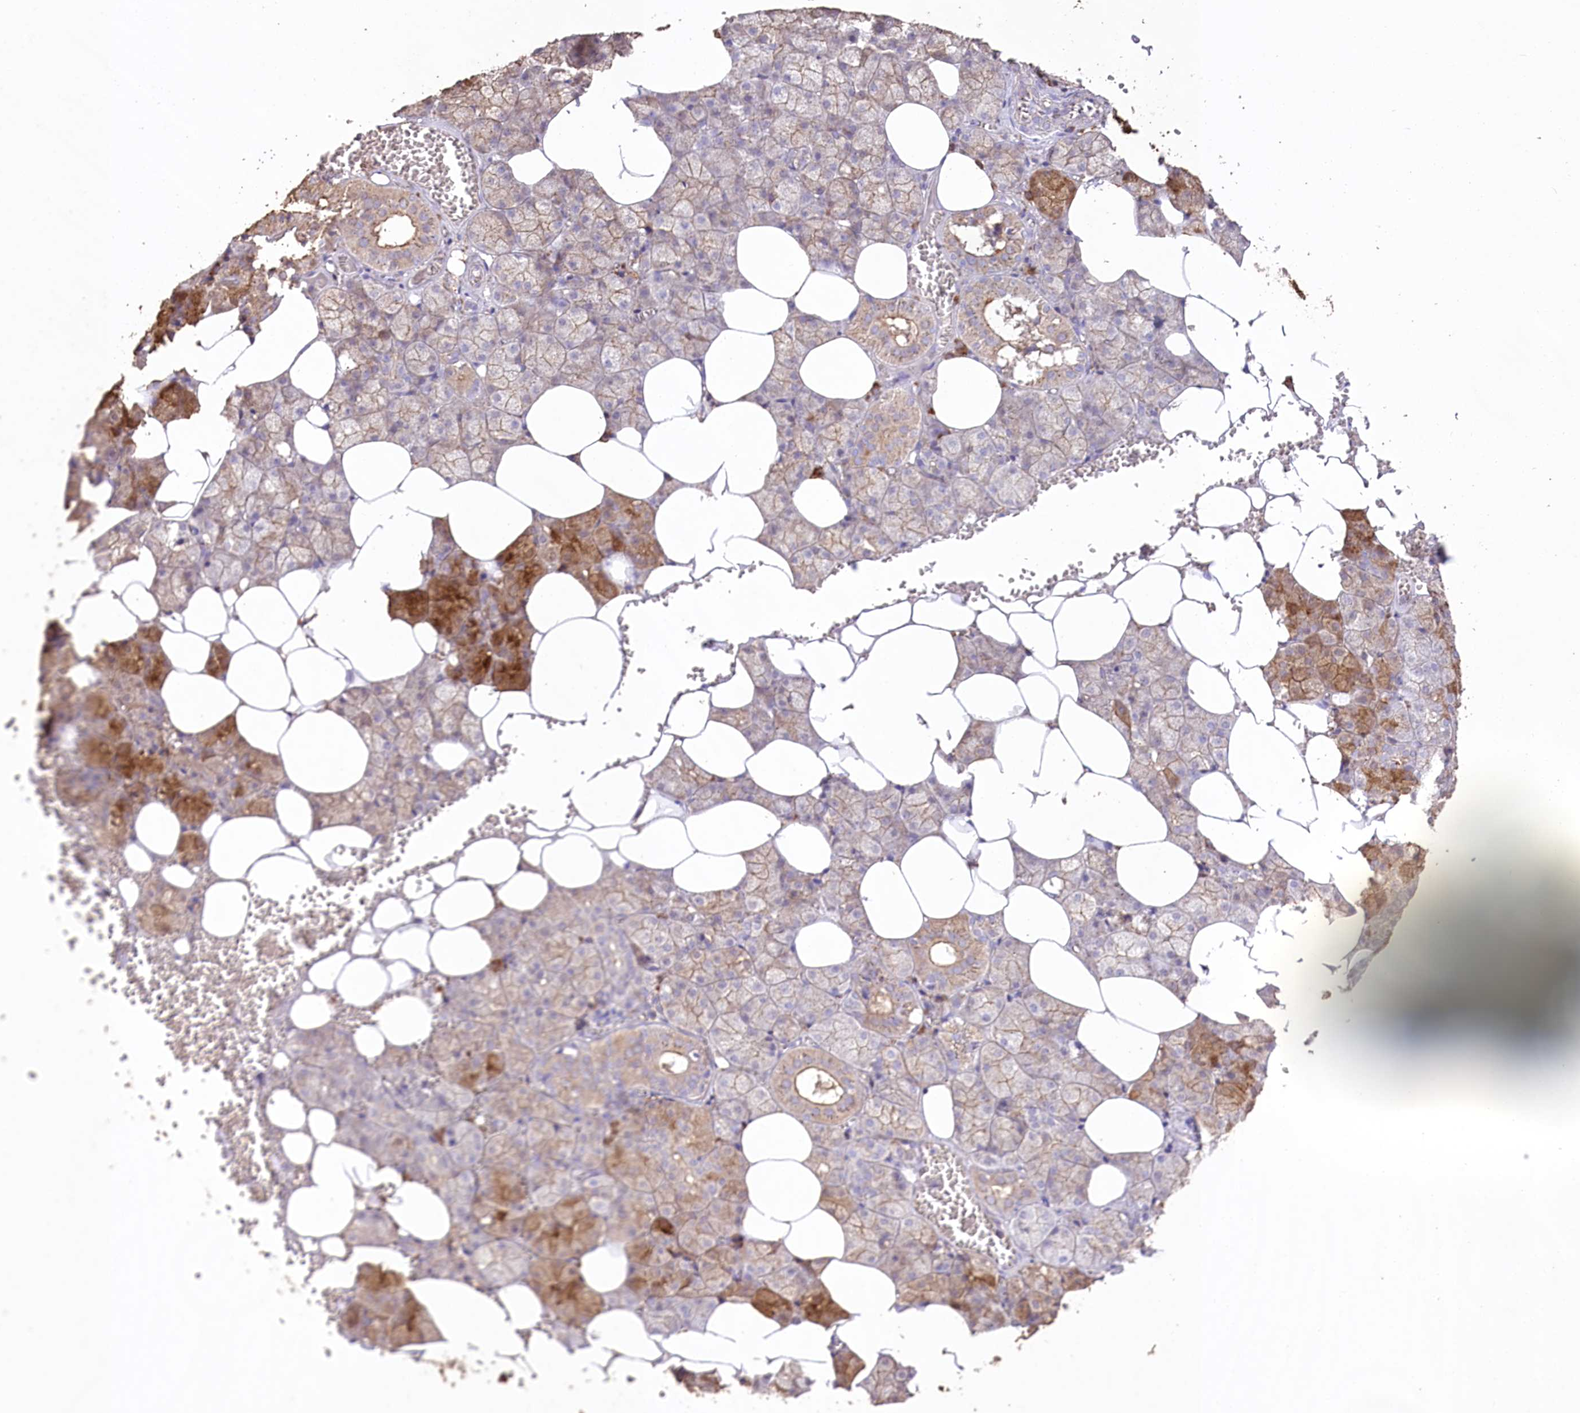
{"staining": {"intensity": "moderate", "quantity": "25%-75%", "location": "cytoplasmic/membranous"}, "tissue": "salivary gland", "cell_type": "Glandular cells", "image_type": "normal", "snomed": [{"axis": "morphology", "description": "Normal tissue, NOS"}, {"axis": "topography", "description": "Salivary gland"}], "caption": "Brown immunohistochemical staining in normal human salivary gland displays moderate cytoplasmic/membranous expression in about 25%-75% of glandular cells.", "gene": "IREB2", "patient": {"sex": "male", "age": 62}}